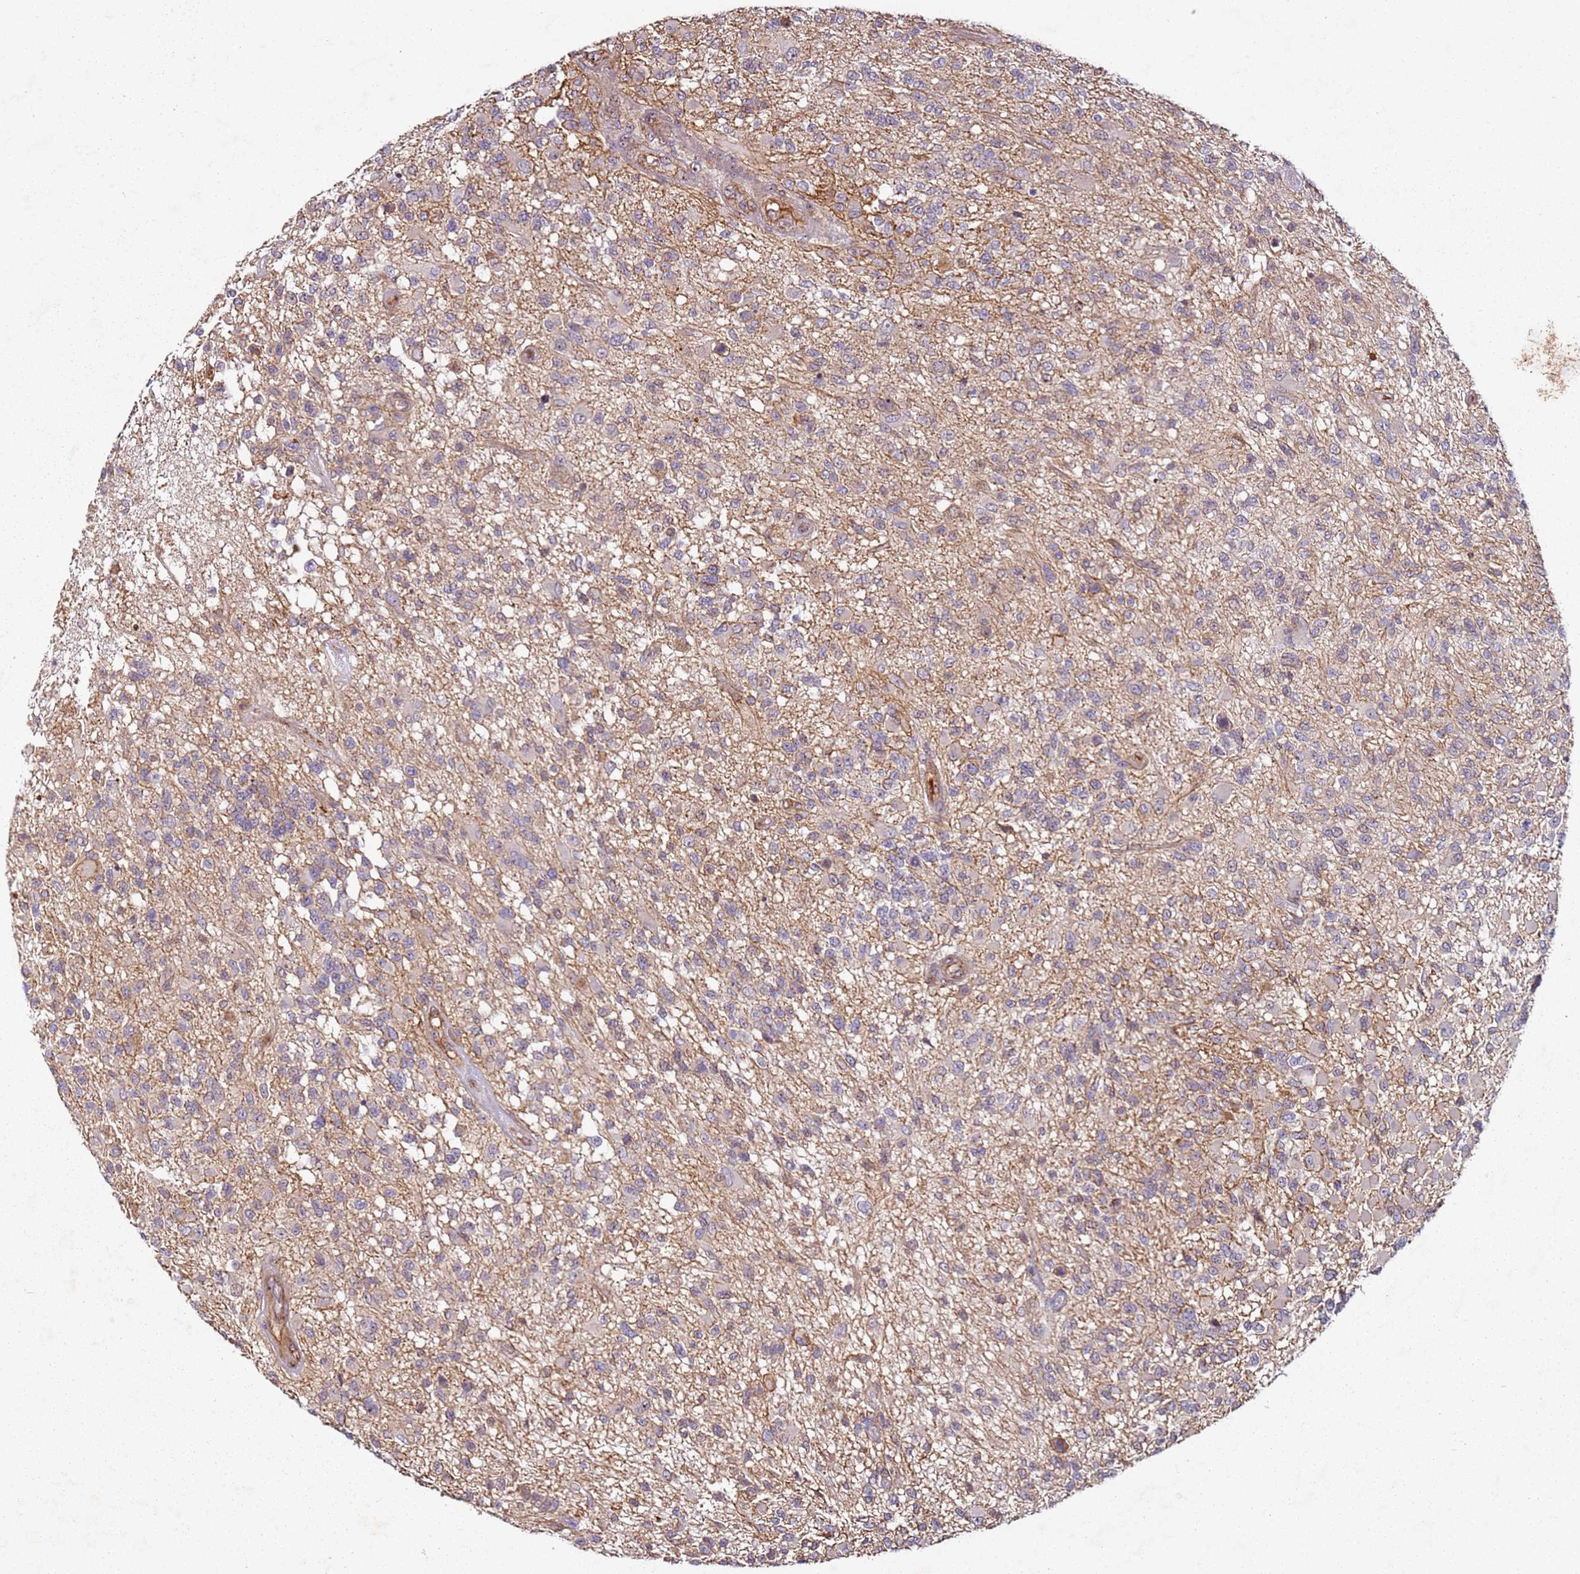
{"staining": {"intensity": "weak", "quantity": "<25%", "location": "cytoplasmic/membranous"}, "tissue": "glioma", "cell_type": "Tumor cells", "image_type": "cancer", "snomed": [{"axis": "morphology", "description": "Glioma, malignant, High grade"}, {"axis": "morphology", "description": "Glioblastoma, NOS"}, {"axis": "topography", "description": "Brain"}], "caption": "Human malignant glioma (high-grade) stained for a protein using immunohistochemistry reveals no expression in tumor cells.", "gene": "C2CD4B", "patient": {"sex": "male", "age": 60}}